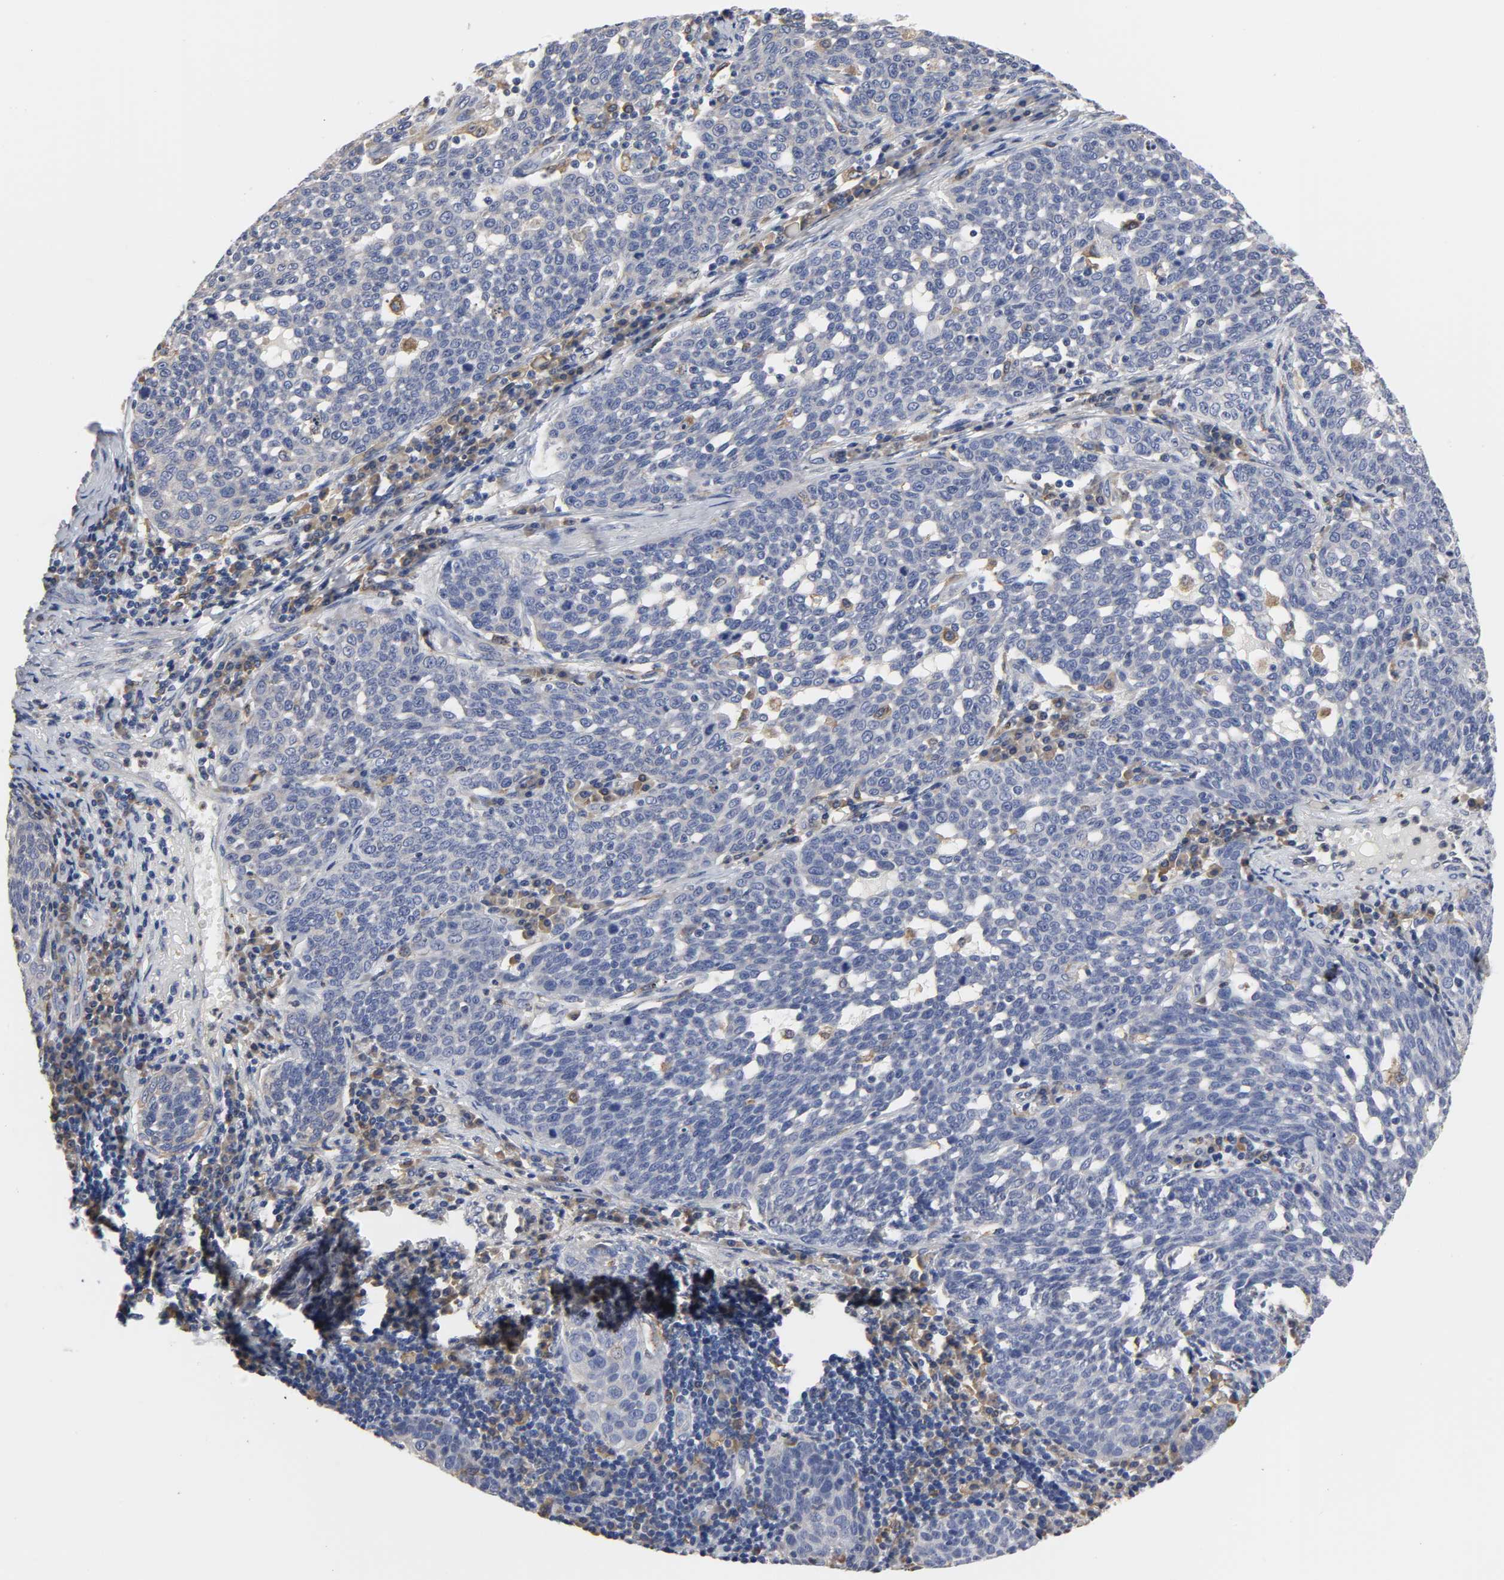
{"staining": {"intensity": "negative", "quantity": "none", "location": "none"}, "tissue": "cervical cancer", "cell_type": "Tumor cells", "image_type": "cancer", "snomed": [{"axis": "morphology", "description": "Squamous cell carcinoma, NOS"}, {"axis": "topography", "description": "Cervix"}], "caption": "High power microscopy photomicrograph of an immunohistochemistry (IHC) micrograph of cervical squamous cell carcinoma, revealing no significant staining in tumor cells.", "gene": "HCK", "patient": {"sex": "female", "age": 34}}